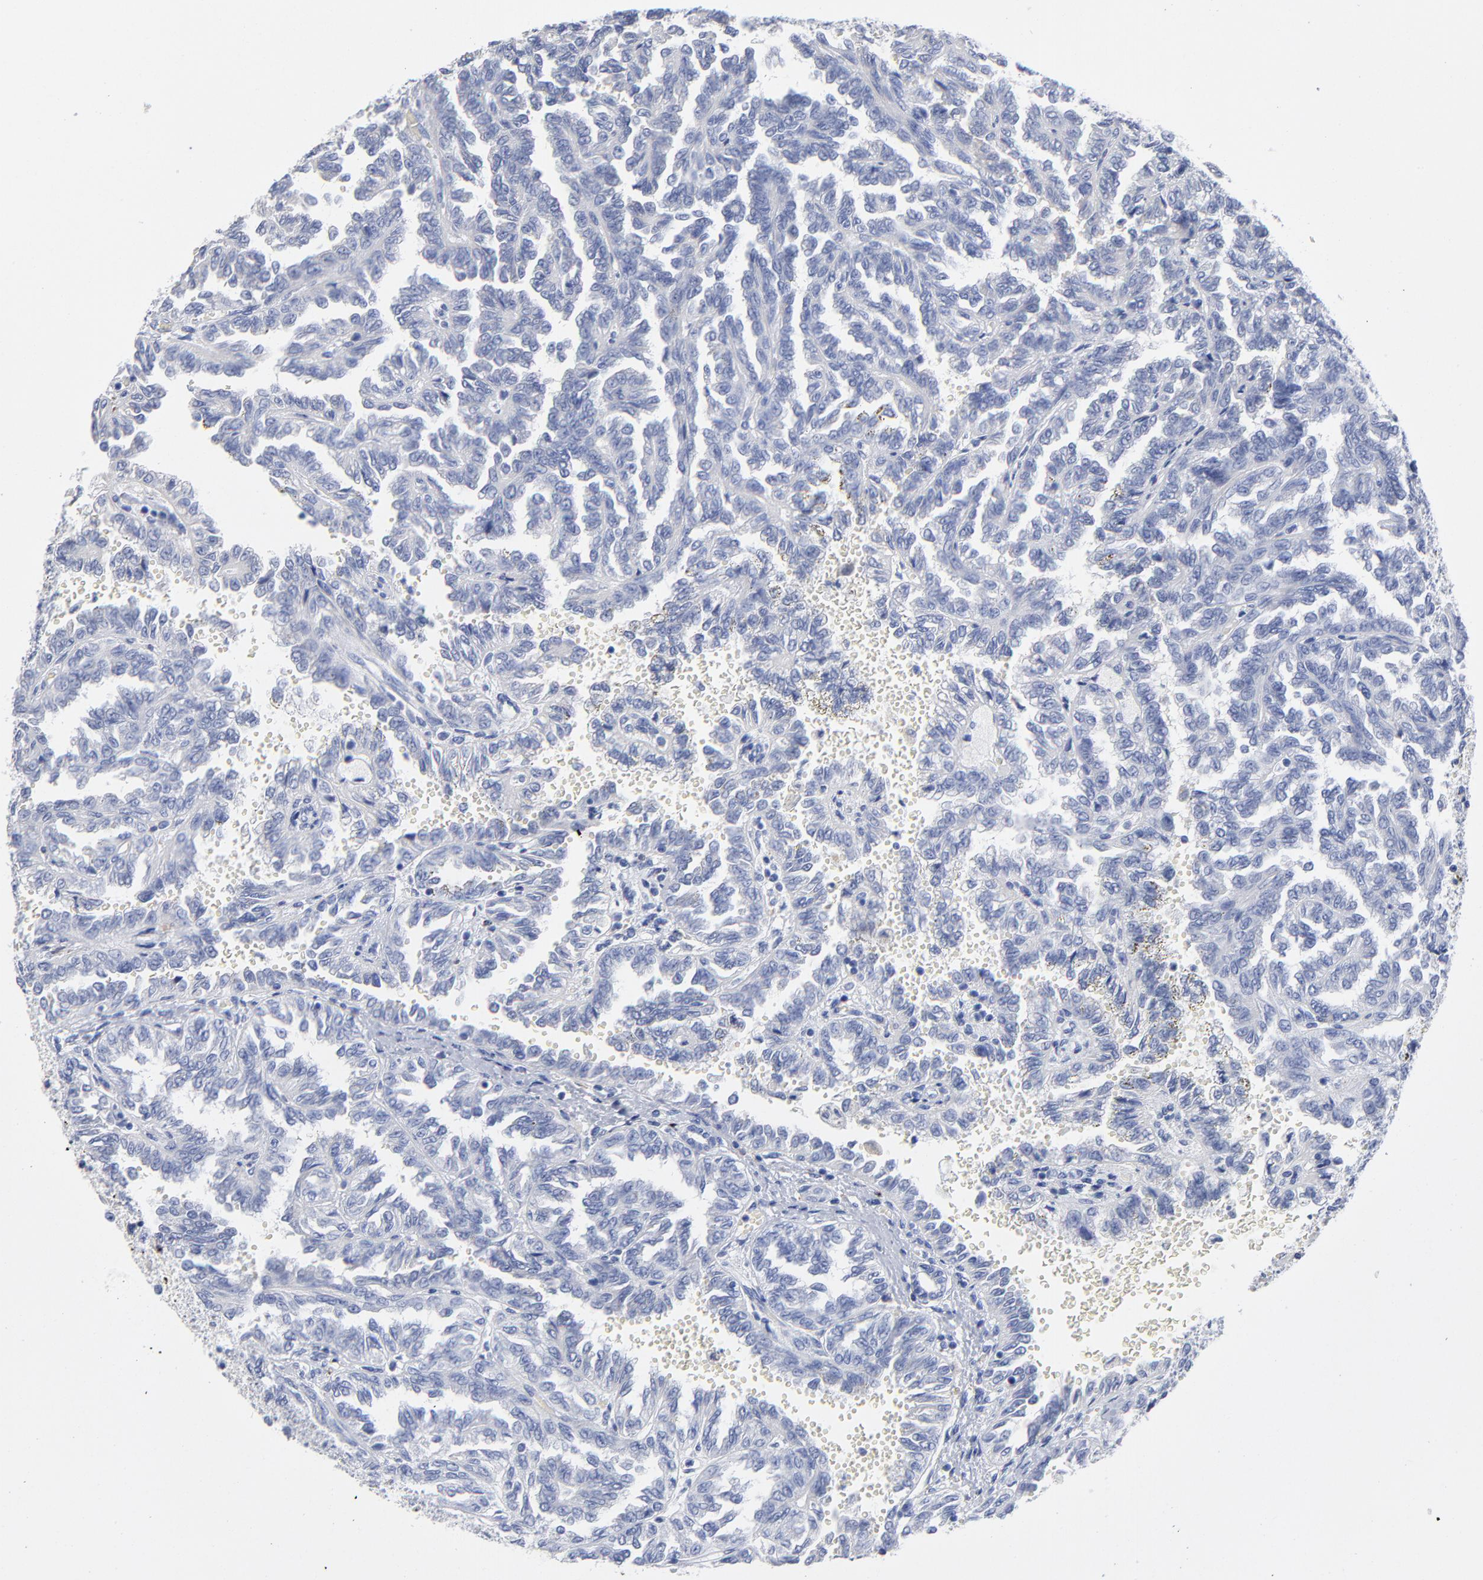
{"staining": {"intensity": "negative", "quantity": "none", "location": "none"}, "tissue": "renal cancer", "cell_type": "Tumor cells", "image_type": "cancer", "snomed": [{"axis": "morphology", "description": "Inflammation, NOS"}, {"axis": "morphology", "description": "Adenocarcinoma, NOS"}, {"axis": "topography", "description": "Kidney"}], "caption": "Protein analysis of renal cancer shows no significant positivity in tumor cells. The staining was performed using DAB to visualize the protein expression in brown, while the nuclei were stained in blue with hematoxylin (Magnification: 20x).", "gene": "PTP4A1", "patient": {"sex": "male", "age": 68}}